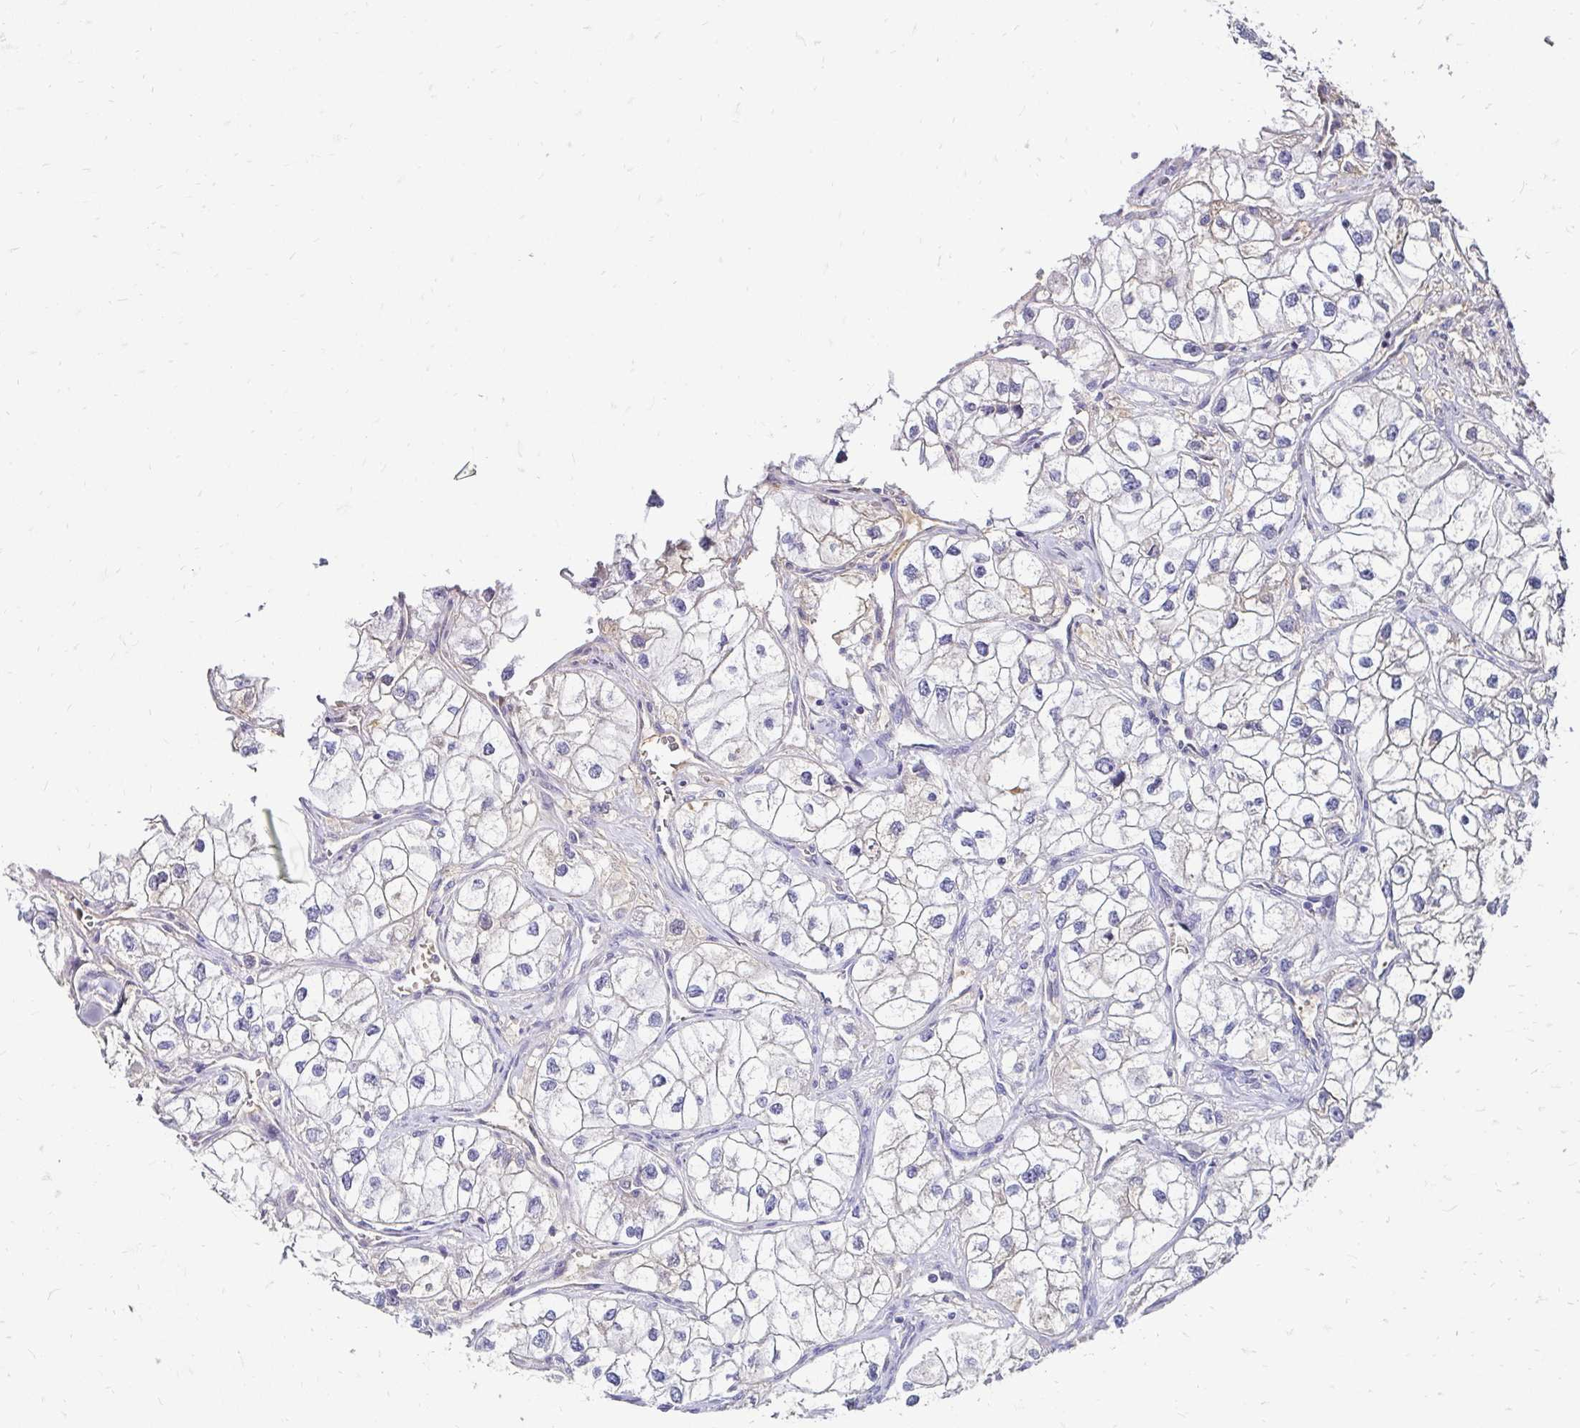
{"staining": {"intensity": "negative", "quantity": "none", "location": "none"}, "tissue": "renal cancer", "cell_type": "Tumor cells", "image_type": "cancer", "snomed": [{"axis": "morphology", "description": "Adenocarcinoma, NOS"}, {"axis": "topography", "description": "Kidney"}], "caption": "This micrograph is of renal cancer (adenocarcinoma) stained with IHC to label a protein in brown with the nuclei are counter-stained blue. There is no staining in tumor cells. The staining is performed using DAB (3,3'-diaminobenzidine) brown chromogen with nuclei counter-stained in using hematoxylin.", "gene": "SCG3", "patient": {"sex": "male", "age": 59}}